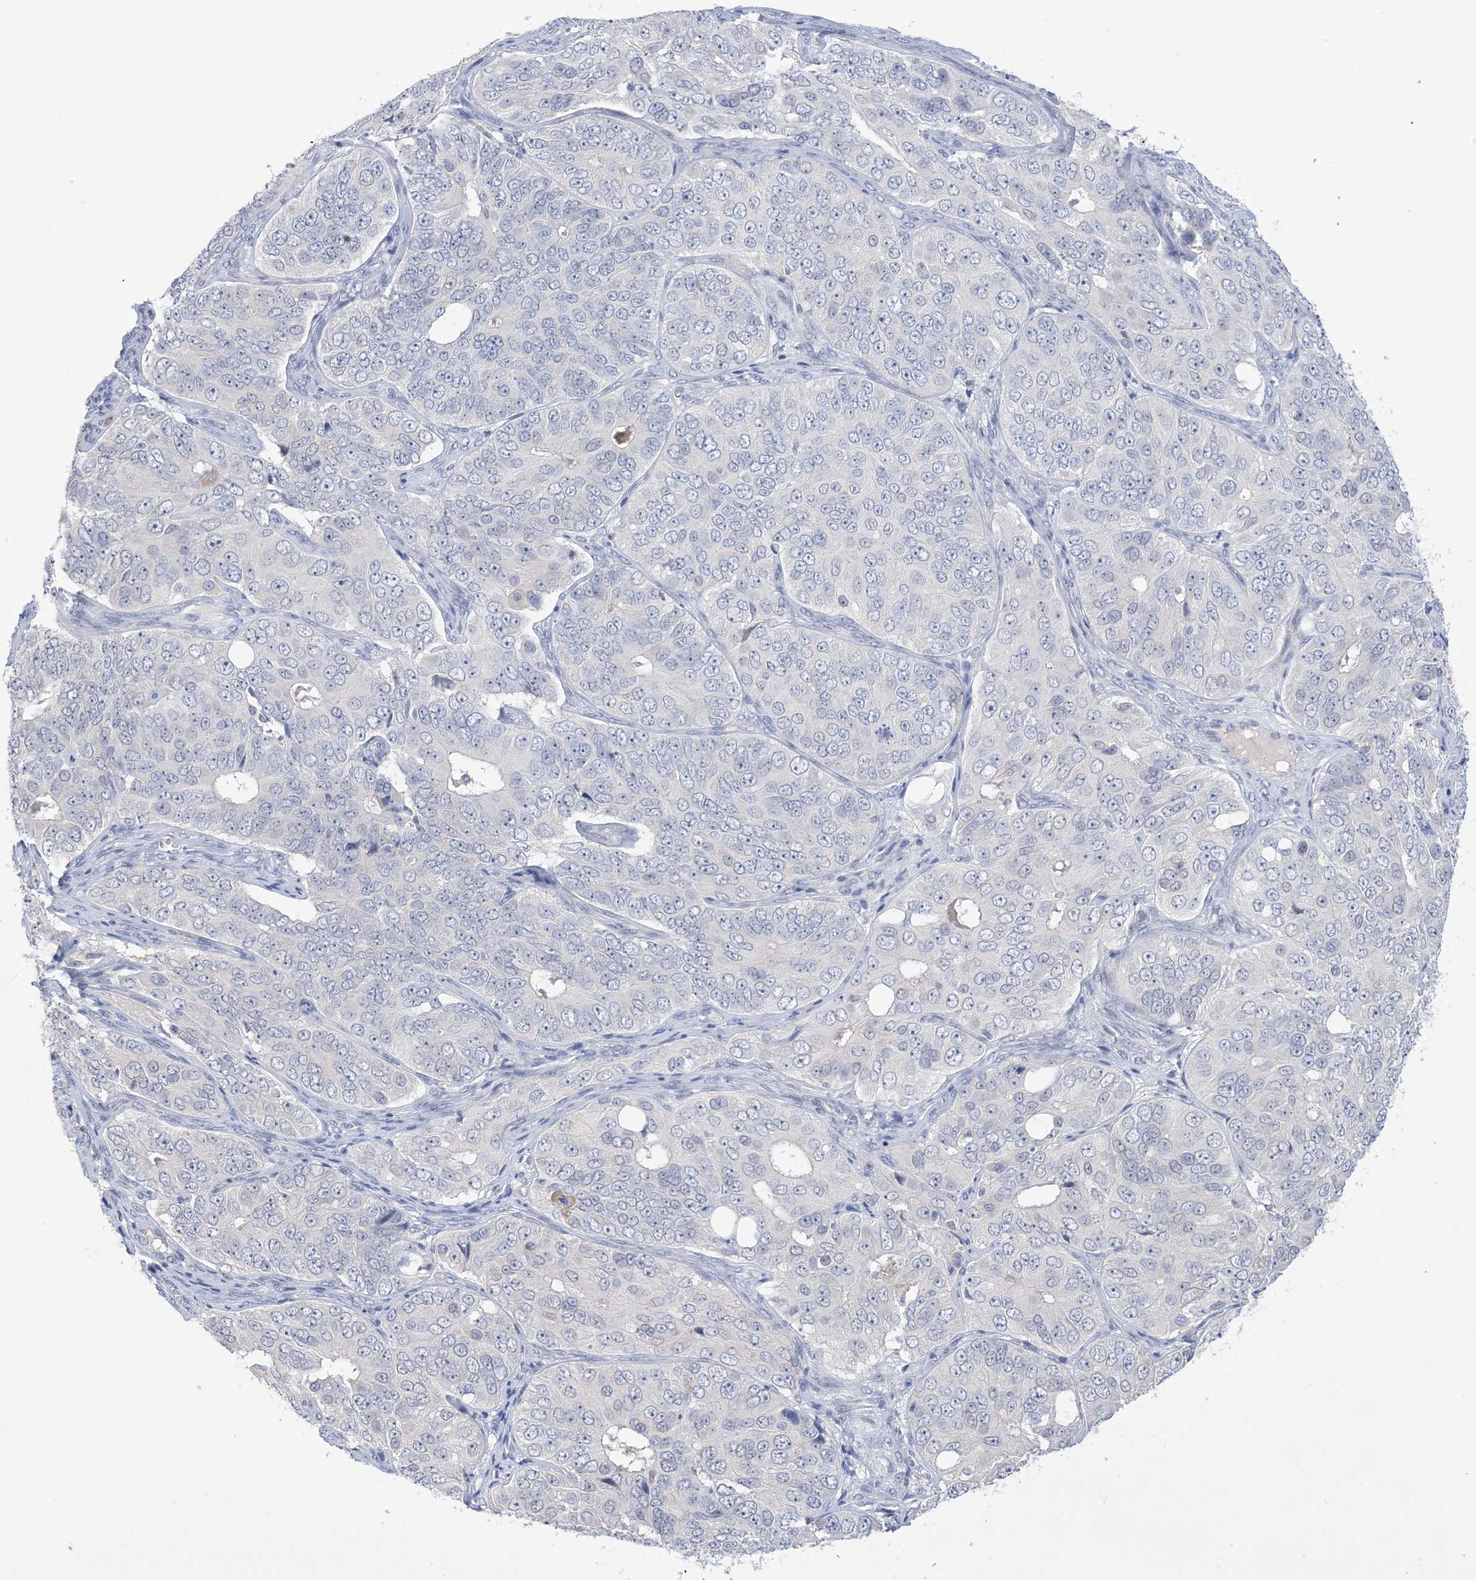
{"staining": {"intensity": "negative", "quantity": "none", "location": "none"}, "tissue": "ovarian cancer", "cell_type": "Tumor cells", "image_type": "cancer", "snomed": [{"axis": "morphology", "description": "Carcinoma, endometroid"}, {"axis": "topography", "description": "Ovary"}], "caption": "Ovarian endometroid carcinoma stained for a protein using immunohistochemistry shows no positivity tumor cells.", "gene": "TTYH1", "patient": {"sex": "female", "age": 51}}